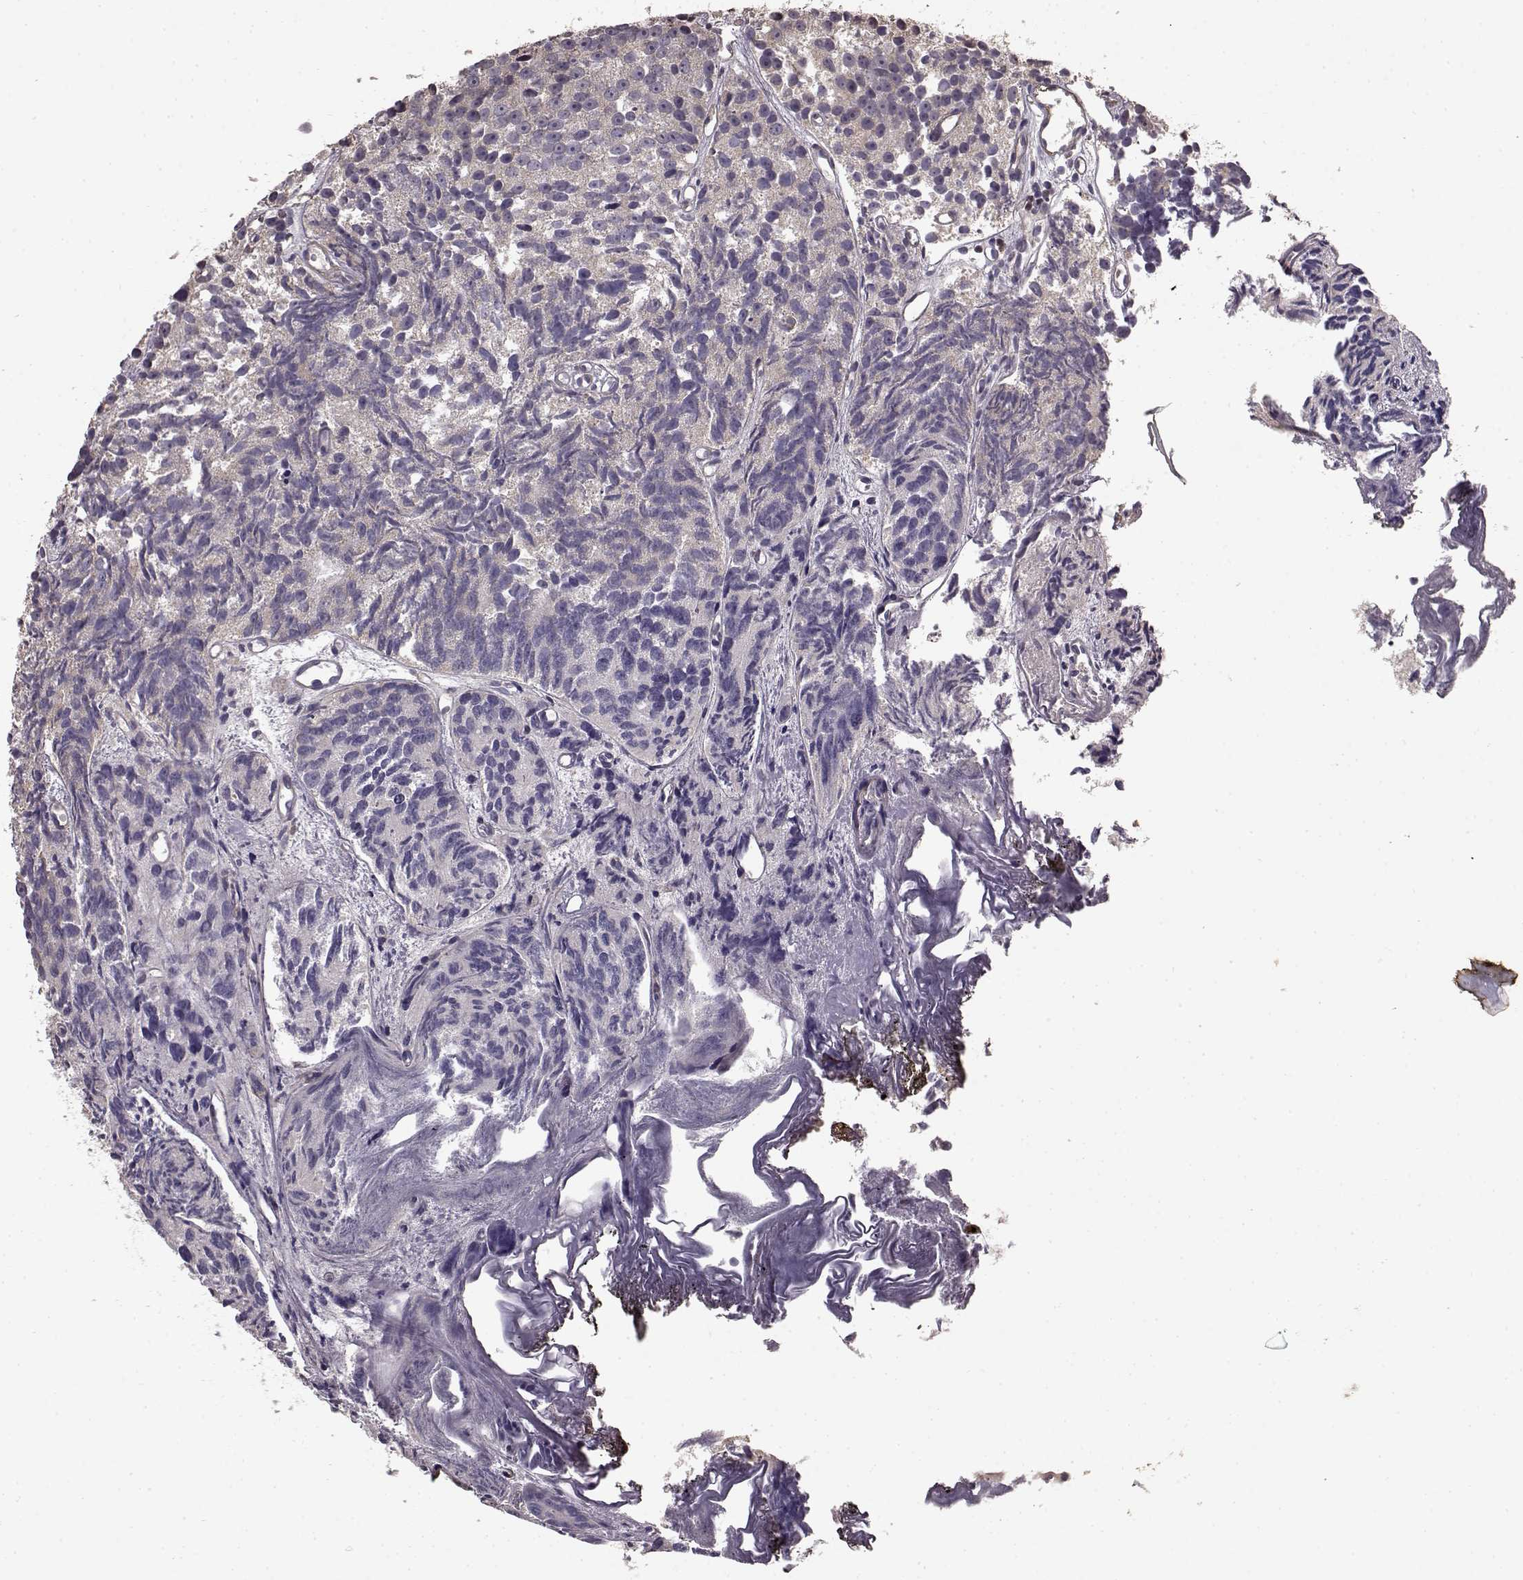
{"staining": {"intensity": "negative", "quantity": "none", "location": "none"}, "tissue": "prostate cancer", "cell_type": "Tumor cells", "image_type": "cancer", "snomed": [{"axis": "morphology", "description": "Adenocarcinoma, High grade"}, {"axis": "topography", "description": "Prostate"}], "caption": "A histopathology image of human prostate adenocarcinoma (high-grade) is negative for staining in tumor cells.", "gene": "BACH2", "patient": {"sex": "male", "age": 77}}